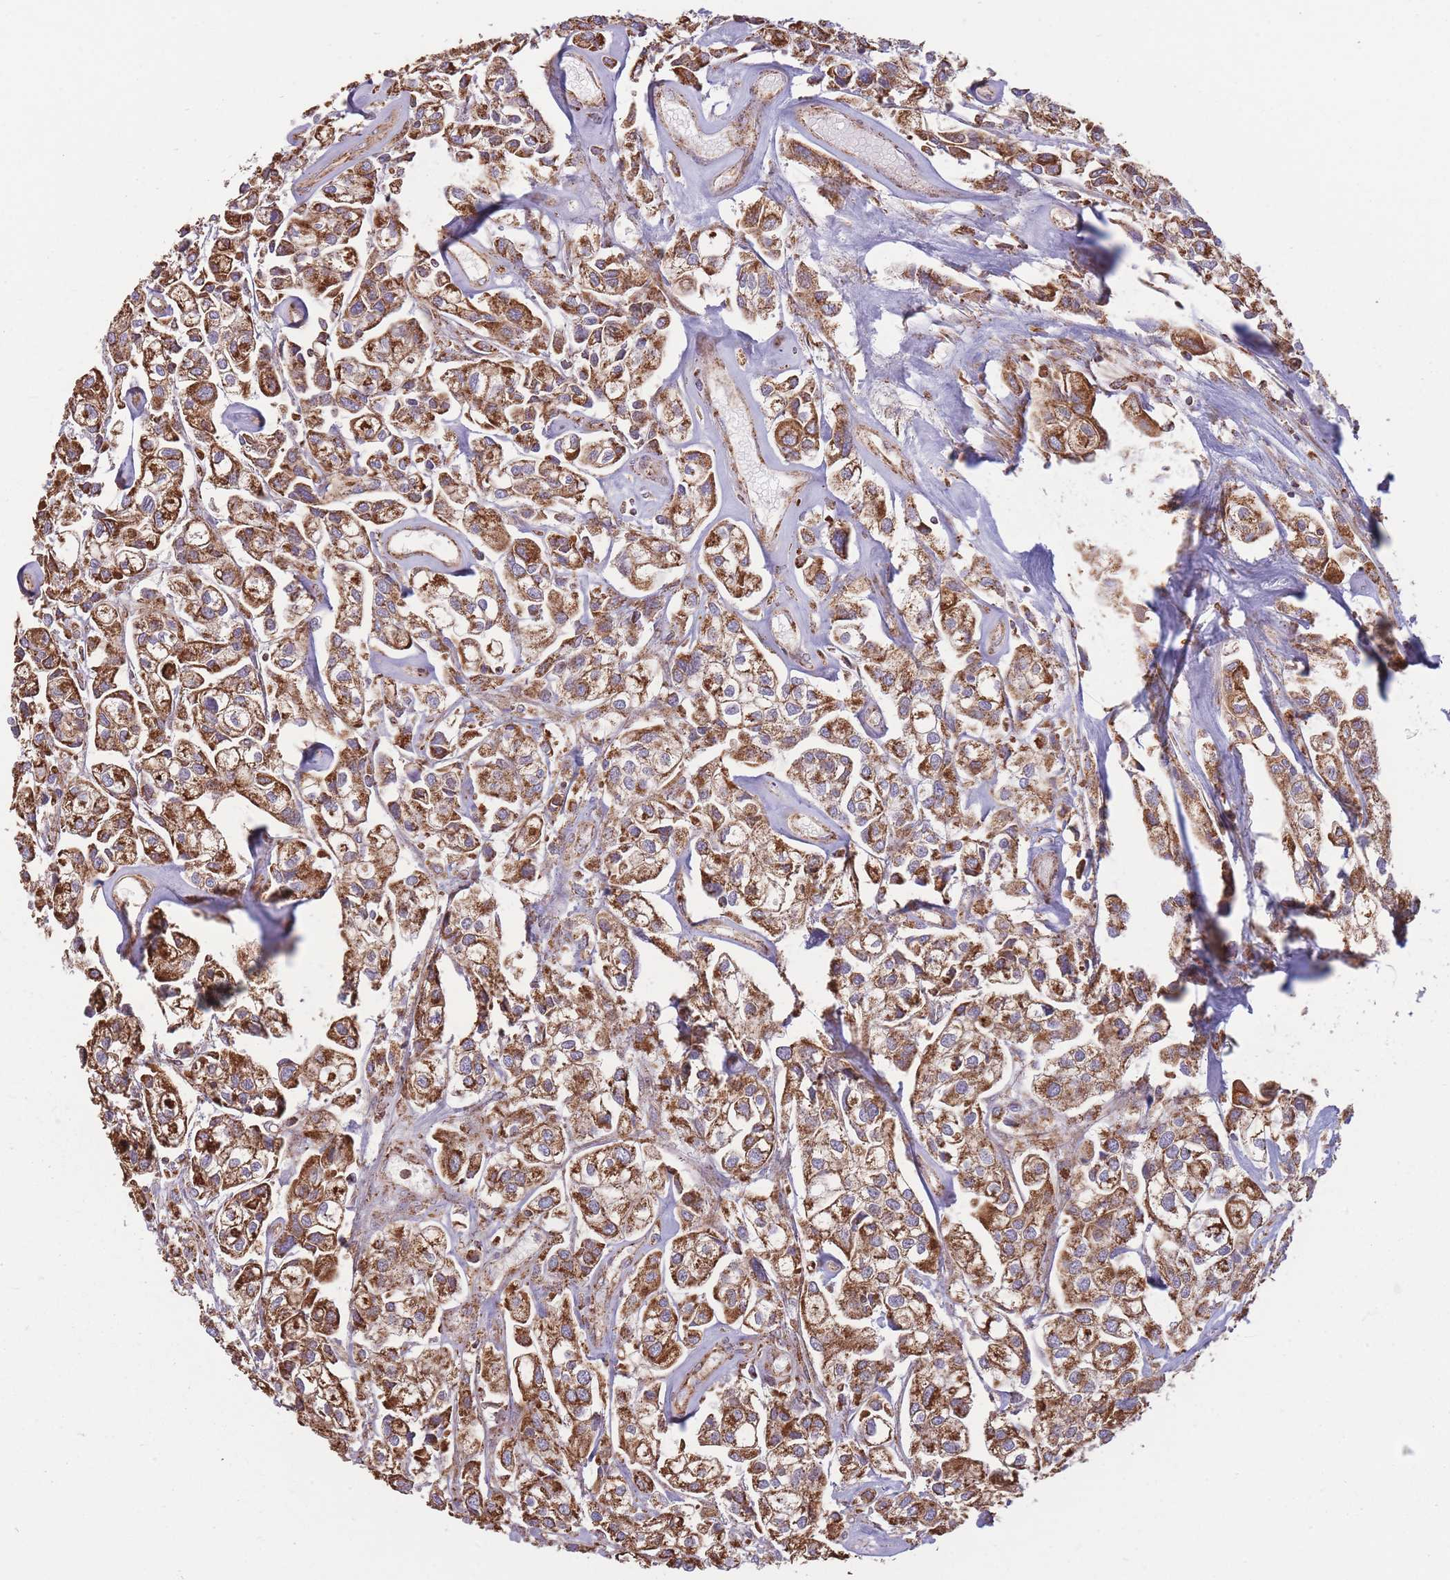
{"staining": {"intensity": "strong", "quantity": ">75%", "location": "cytoplasmic/membranous"}, "tissue": "urothelial cancer", "cell_type": "Tumor cells", "image_type": "cancer", "snomed": [{"axis": "morphology", "description": "Urothelial carcinoma, High grade"}, {"axis": "topography", "description": "Urinary bladder"}], "caption": "Urothelial cancer stained with a brown dye exhibits strong cytoplasmic/membranous positive positivity in about >75% of tumor cells.", "gene": "KIF16B", "patient": {"sex": "male", "age": 67}}